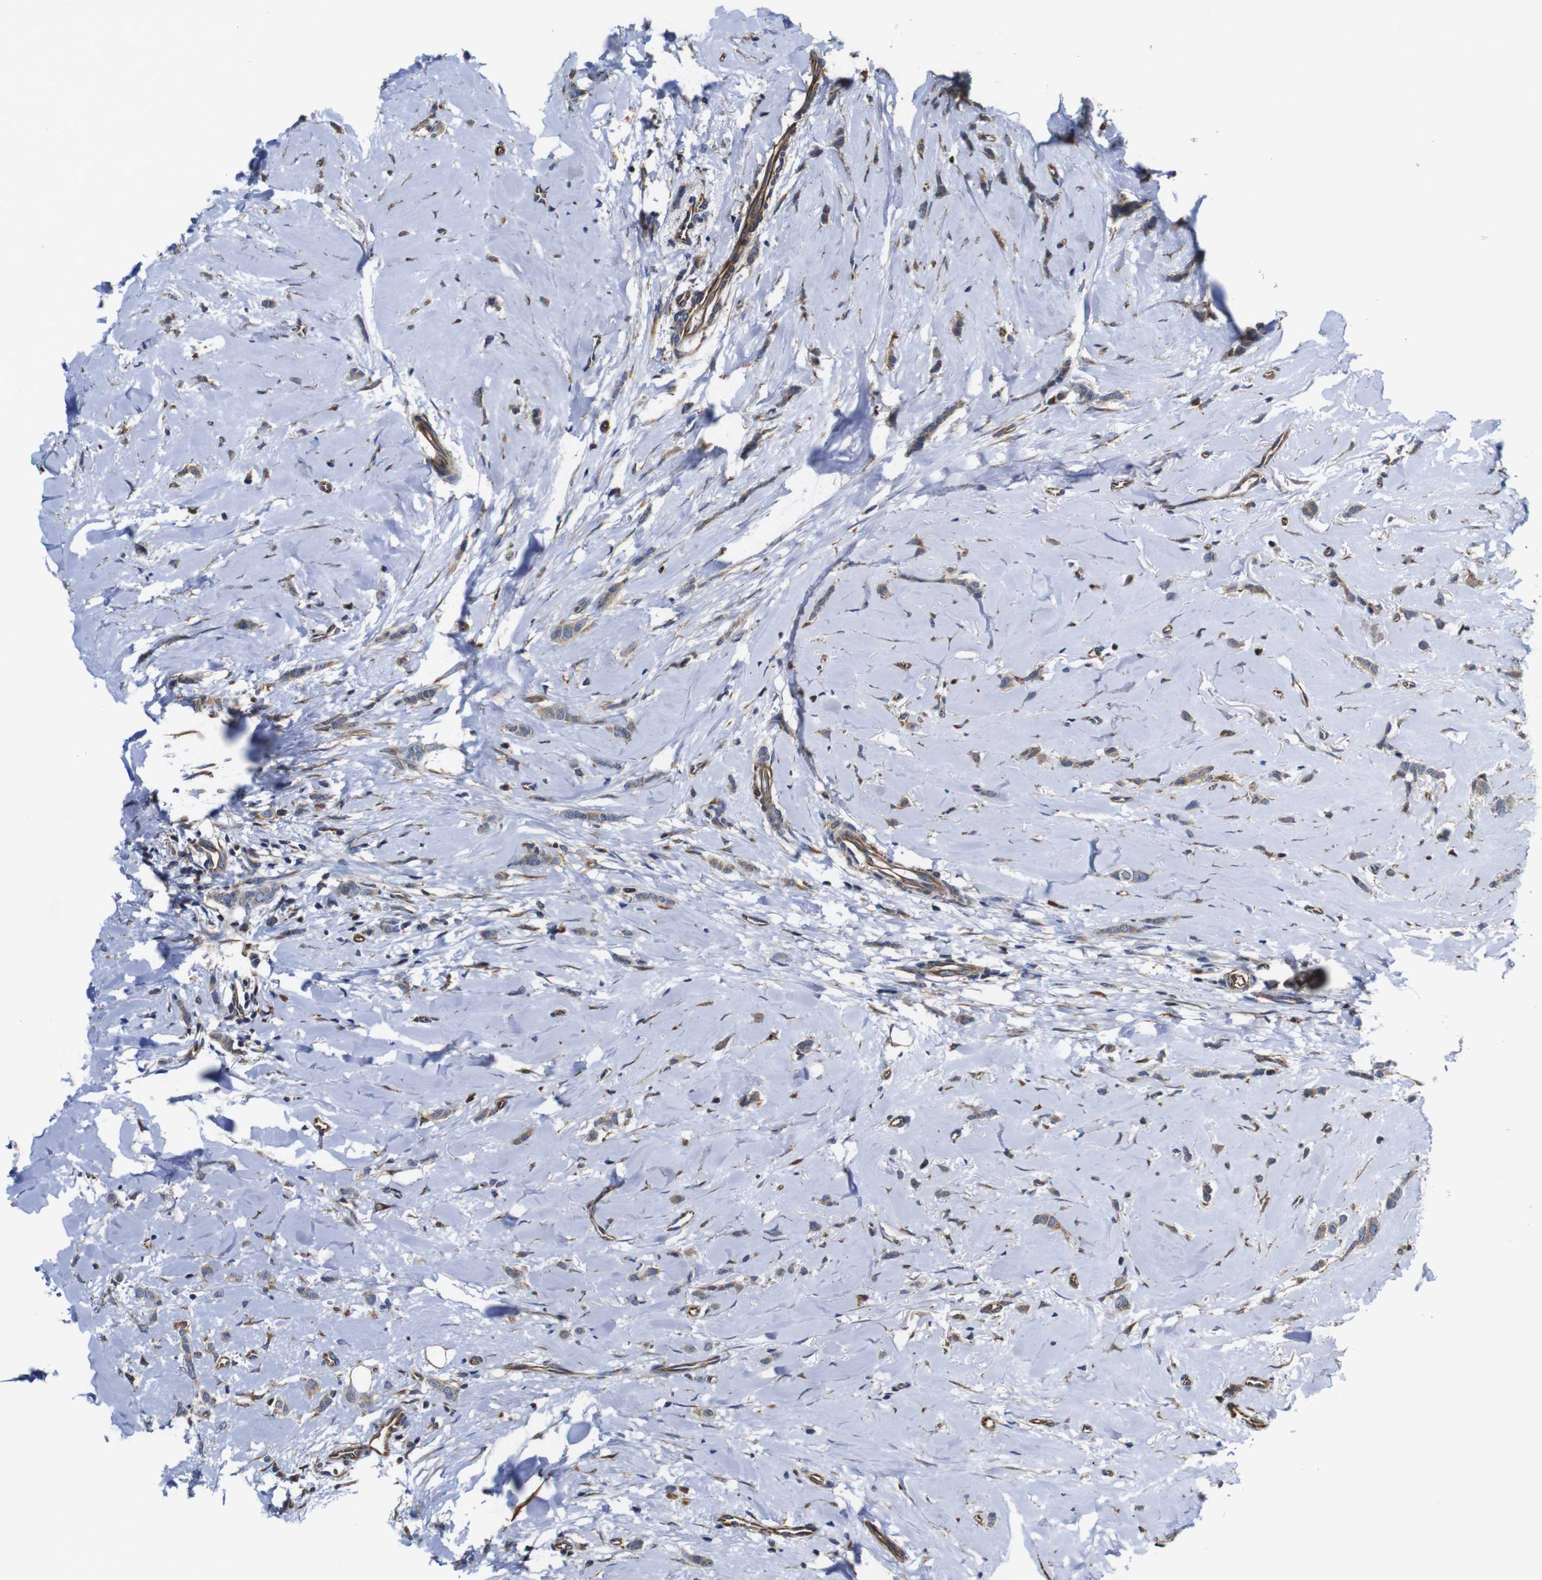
{"staining": {"intensity": "weak", "quantity": ">75%", "location": "cytoplasmic/membranous"}, "tissue": "breast cancer", "cell_type": "Tumor cells", "image_type": "cancer", "snomed": [{"axis": "morphology", "description": "Lobular carcinoma"}, {"axis": "topography", "description": "Skin"}, {"axis": "topography", "description": "Breast"}], "caption": "Immunohistochemistry photomicrograph of neoplastic tissue: human lobular carcinoma (breast) stained using immunohistochemistry displays low levels of weak protein expression localized specifically in the cytoplasmic/membranous of tumor cells, appearing as a cytoplasmic/membranous brown color.", "gene": "POMK", "patient": {"sex": "female", "age": 46}}